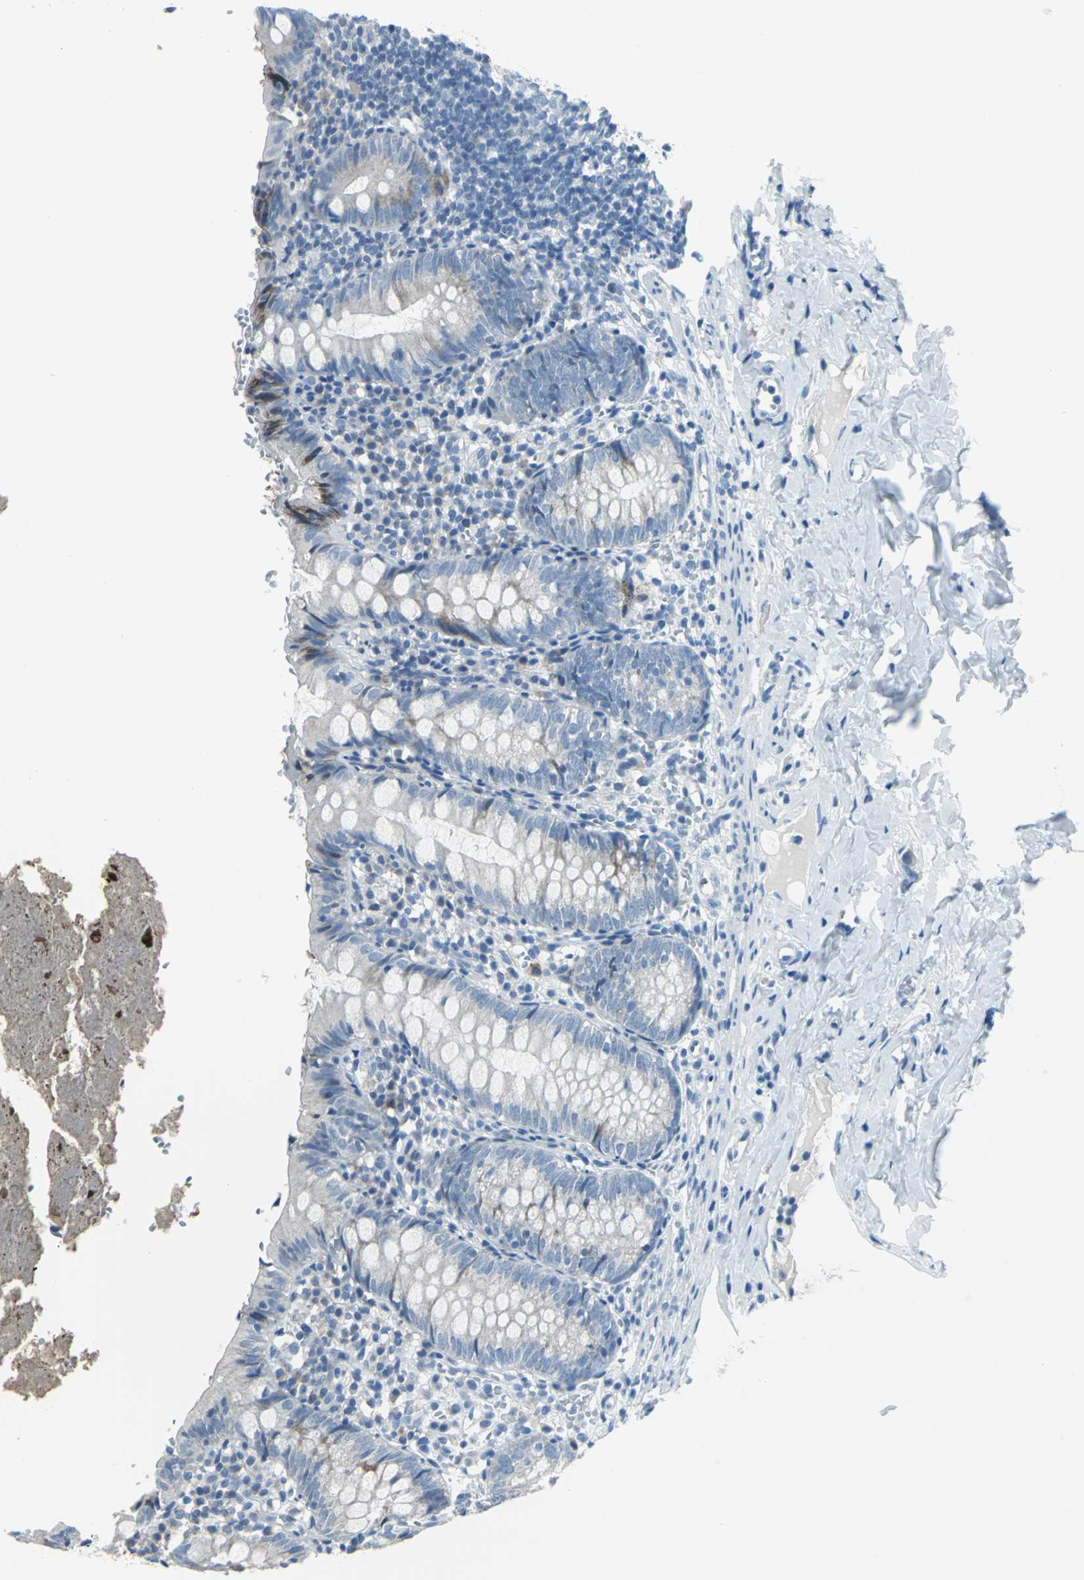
{"staining": {"intensity": "negative", "quantity": "none", "location": "none"}, "tissue": "appendix", "cell_type": "Glandular cells", "image_type": "normal", "snomed": [{"axis": "morphology", "description": "Normal tissue, NOS"}, {"axis": "topography", "description": "Appendix"}], "caption": "The IHC image has no significant expression in glandular cells of appendix. (DAB (3,3'-diaminobenzidine) IHC with hematoxylin counter stain).", "gene": "DNAI2", "patient": {"sex": "female", "age": 10}}